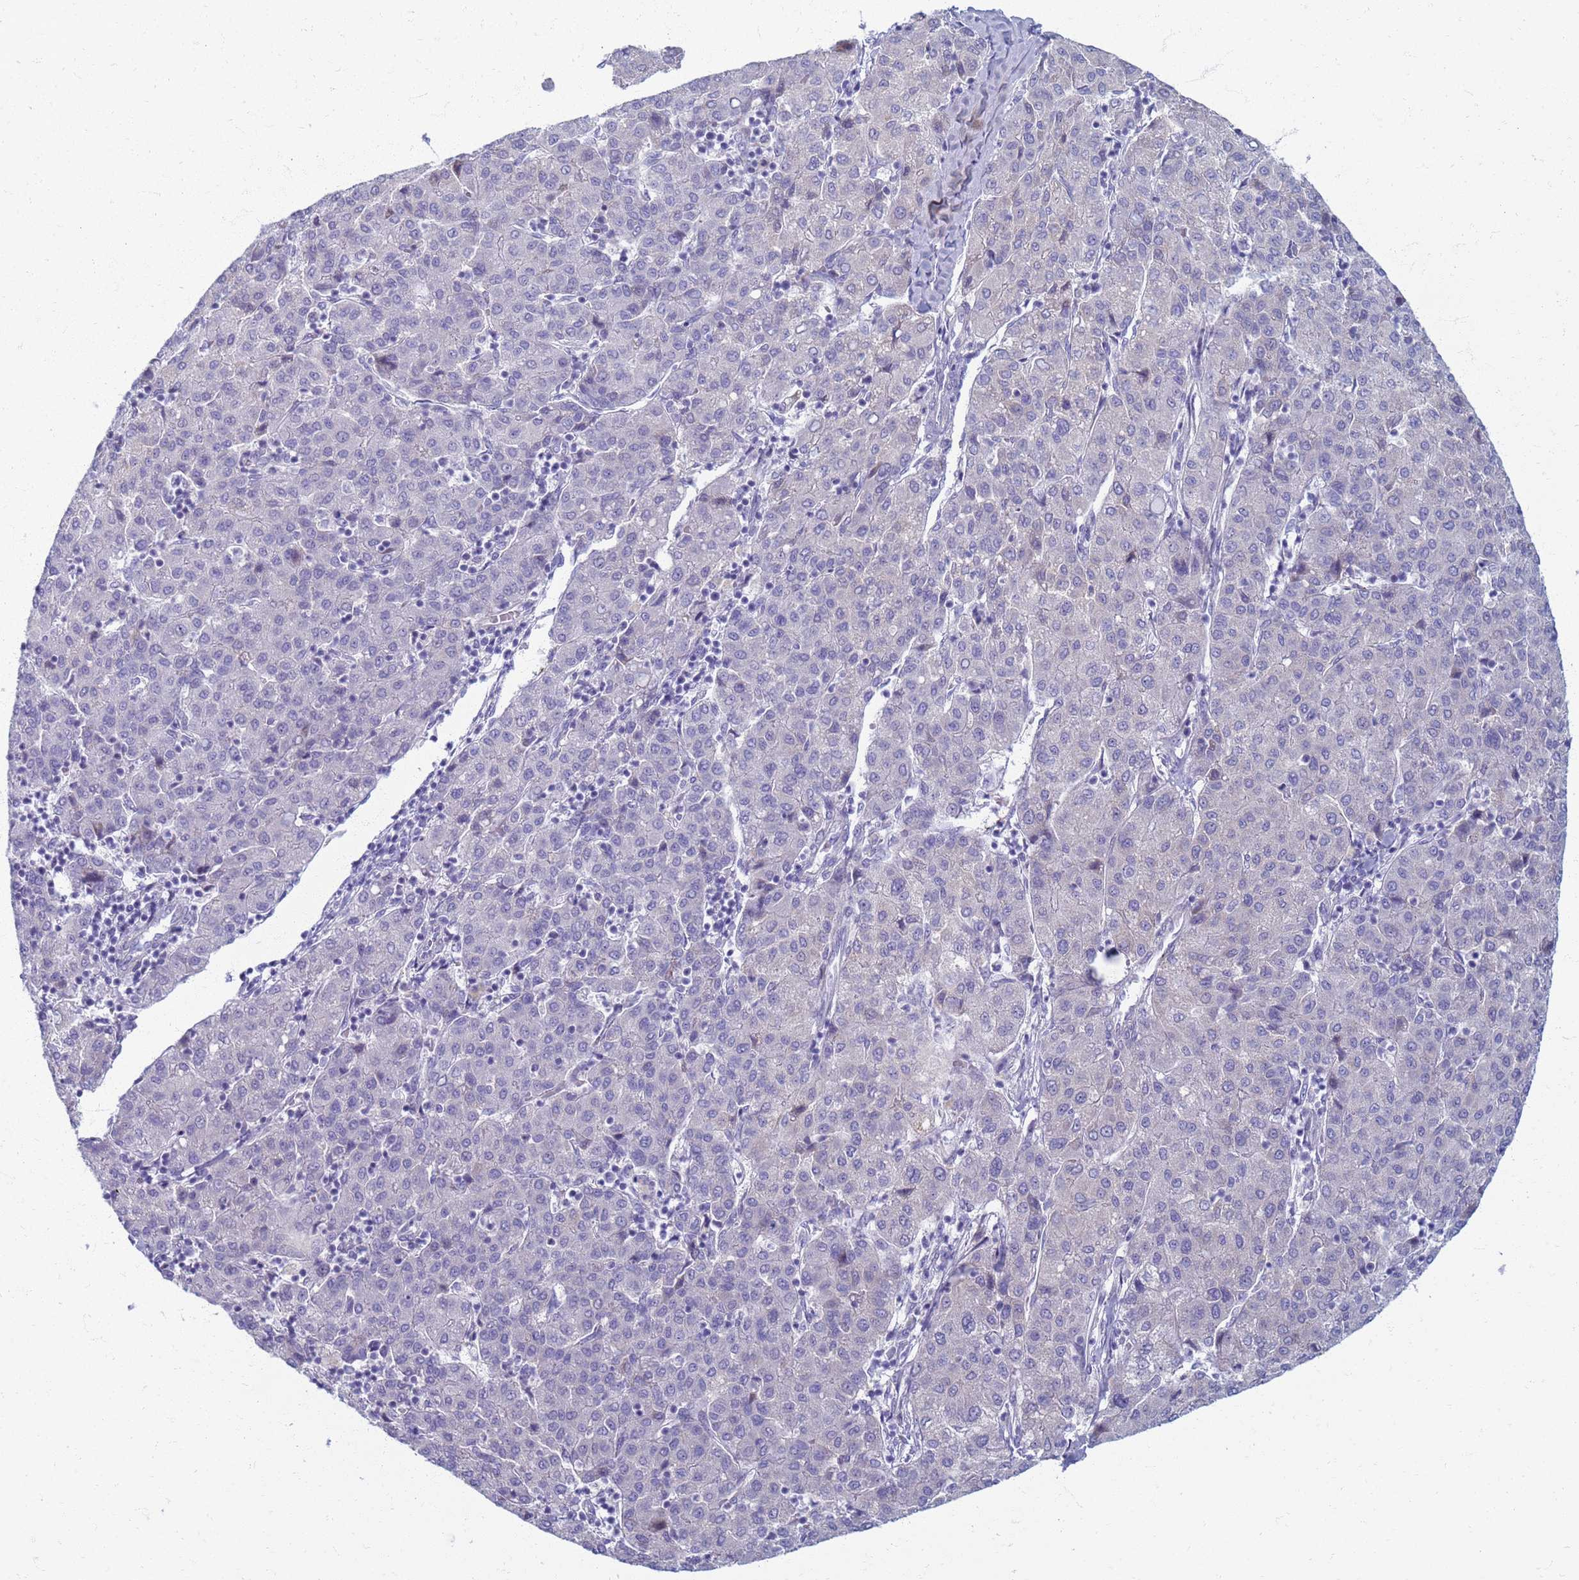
{"staining": {"intensity": "negative", "quantity": "none", "location": "none"}, "tissue": "liver cancer", "cell_type": "Tumor cells", "image_type": "cancer", "snomed": [{"axis": "morphology", "description": "Carcinoma, Hepatocellular, NOS"}, {"axis": "topography", "description": "Liver"}], "caption": "A high-resolution histopathology image shows immunohistochemistry (IHC) staining of hepatocellular carcinoma (liver), which shows no significant staining in tumor cells.", "gene": "CLCA2", "patient": {"sex": "male", "age": 65}}